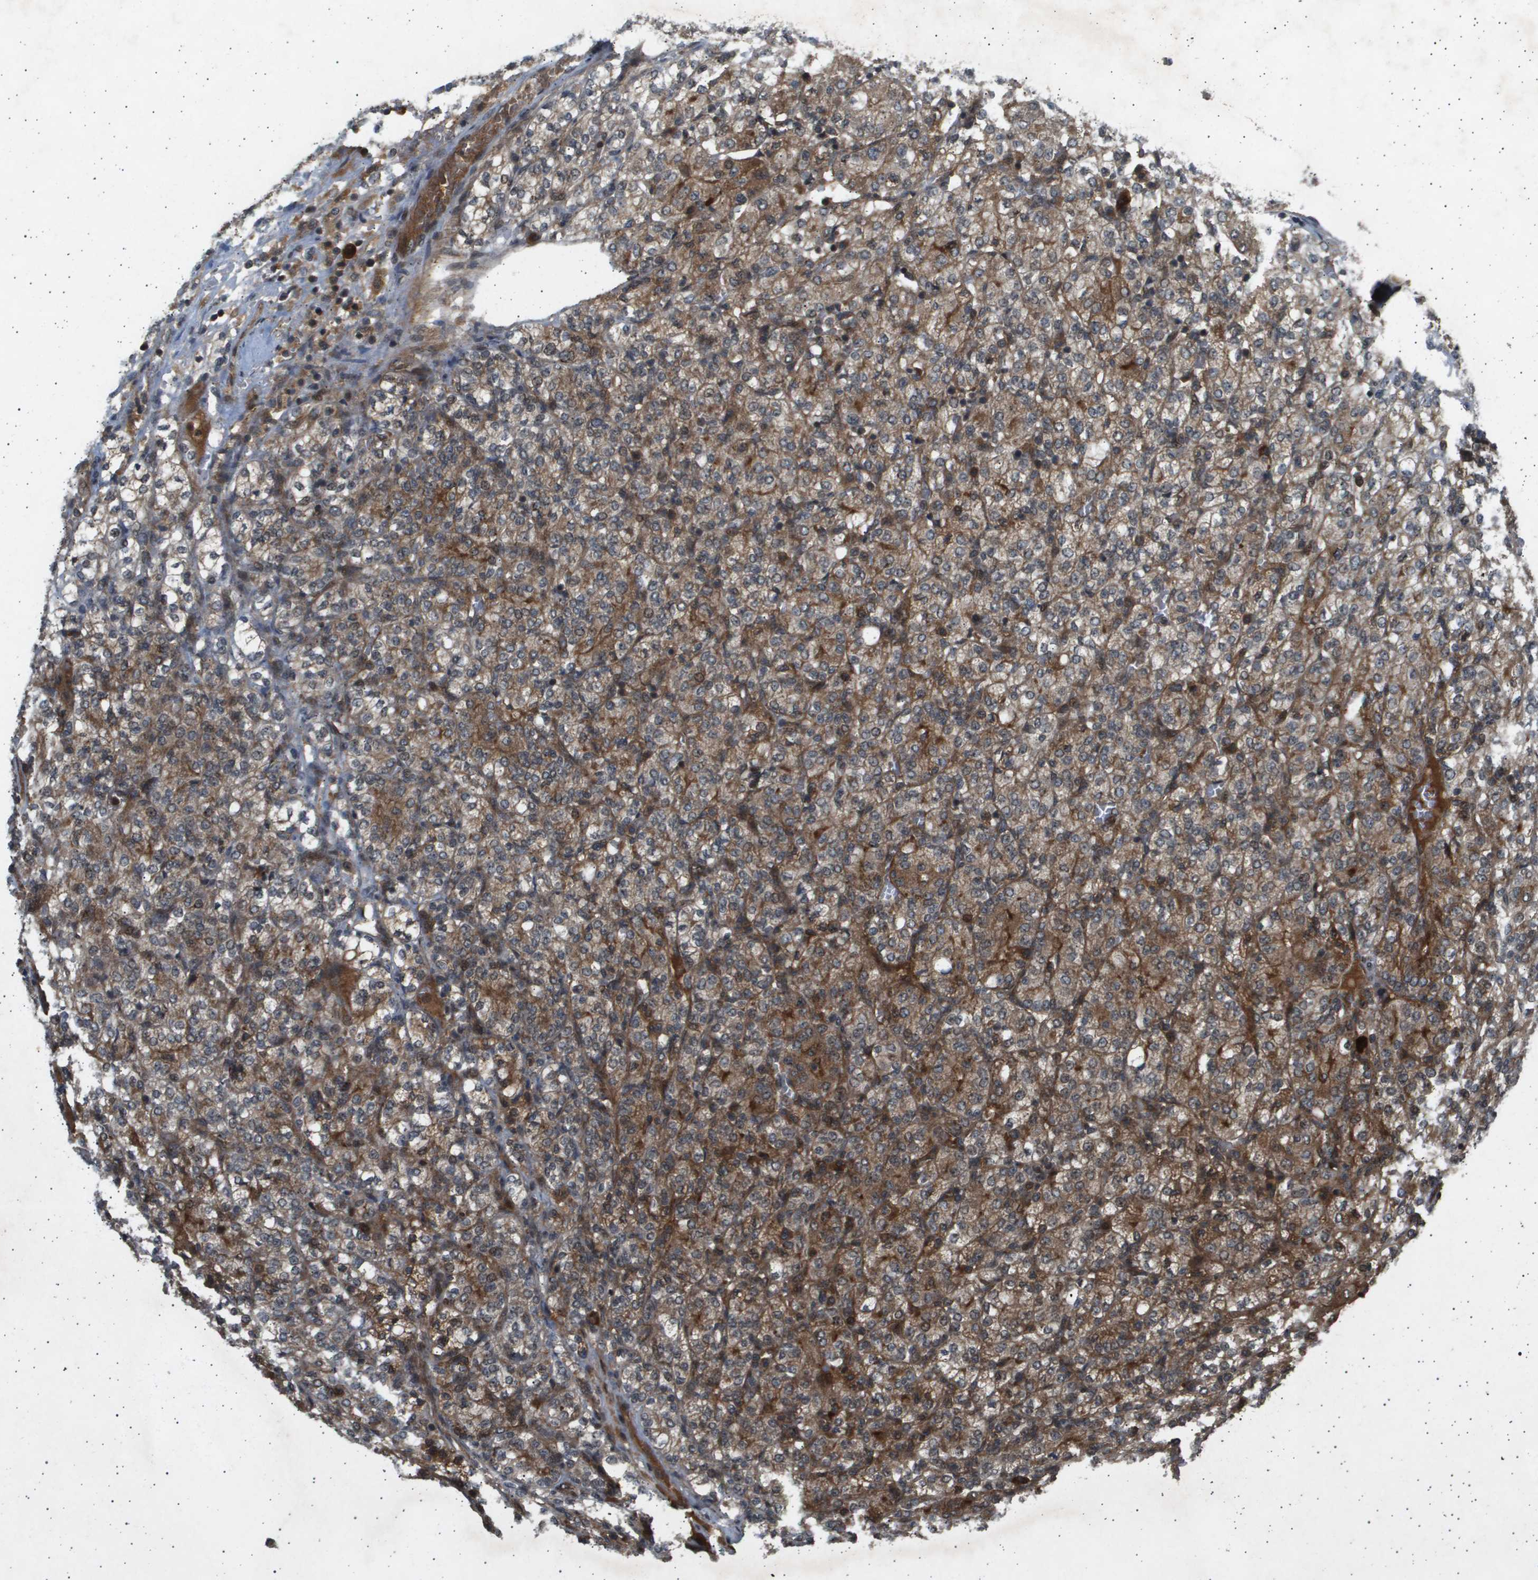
{"staining": {"intensity": "moderate", "quantity": ">75%", "location": "cytoplasmic/membranous"}, "tissue": "renal cancer", "cell_type": "Tumor cells", "image_type": "cancer", "snomed": [{"axis": "morphology", "description": "Adenocarcinoma, NOS"}, {"axis": "topography", "description": "Kidney"}], "caption": "Immunohistochemical staining of human adenocarcinoma (renal) exhibits medium levels of moderate cytoplasmic/membranous protein expression in approximately >75% of tumor cells.", "gene": "TNRC6A", "patient": {"sex": "male", "age": 77}}